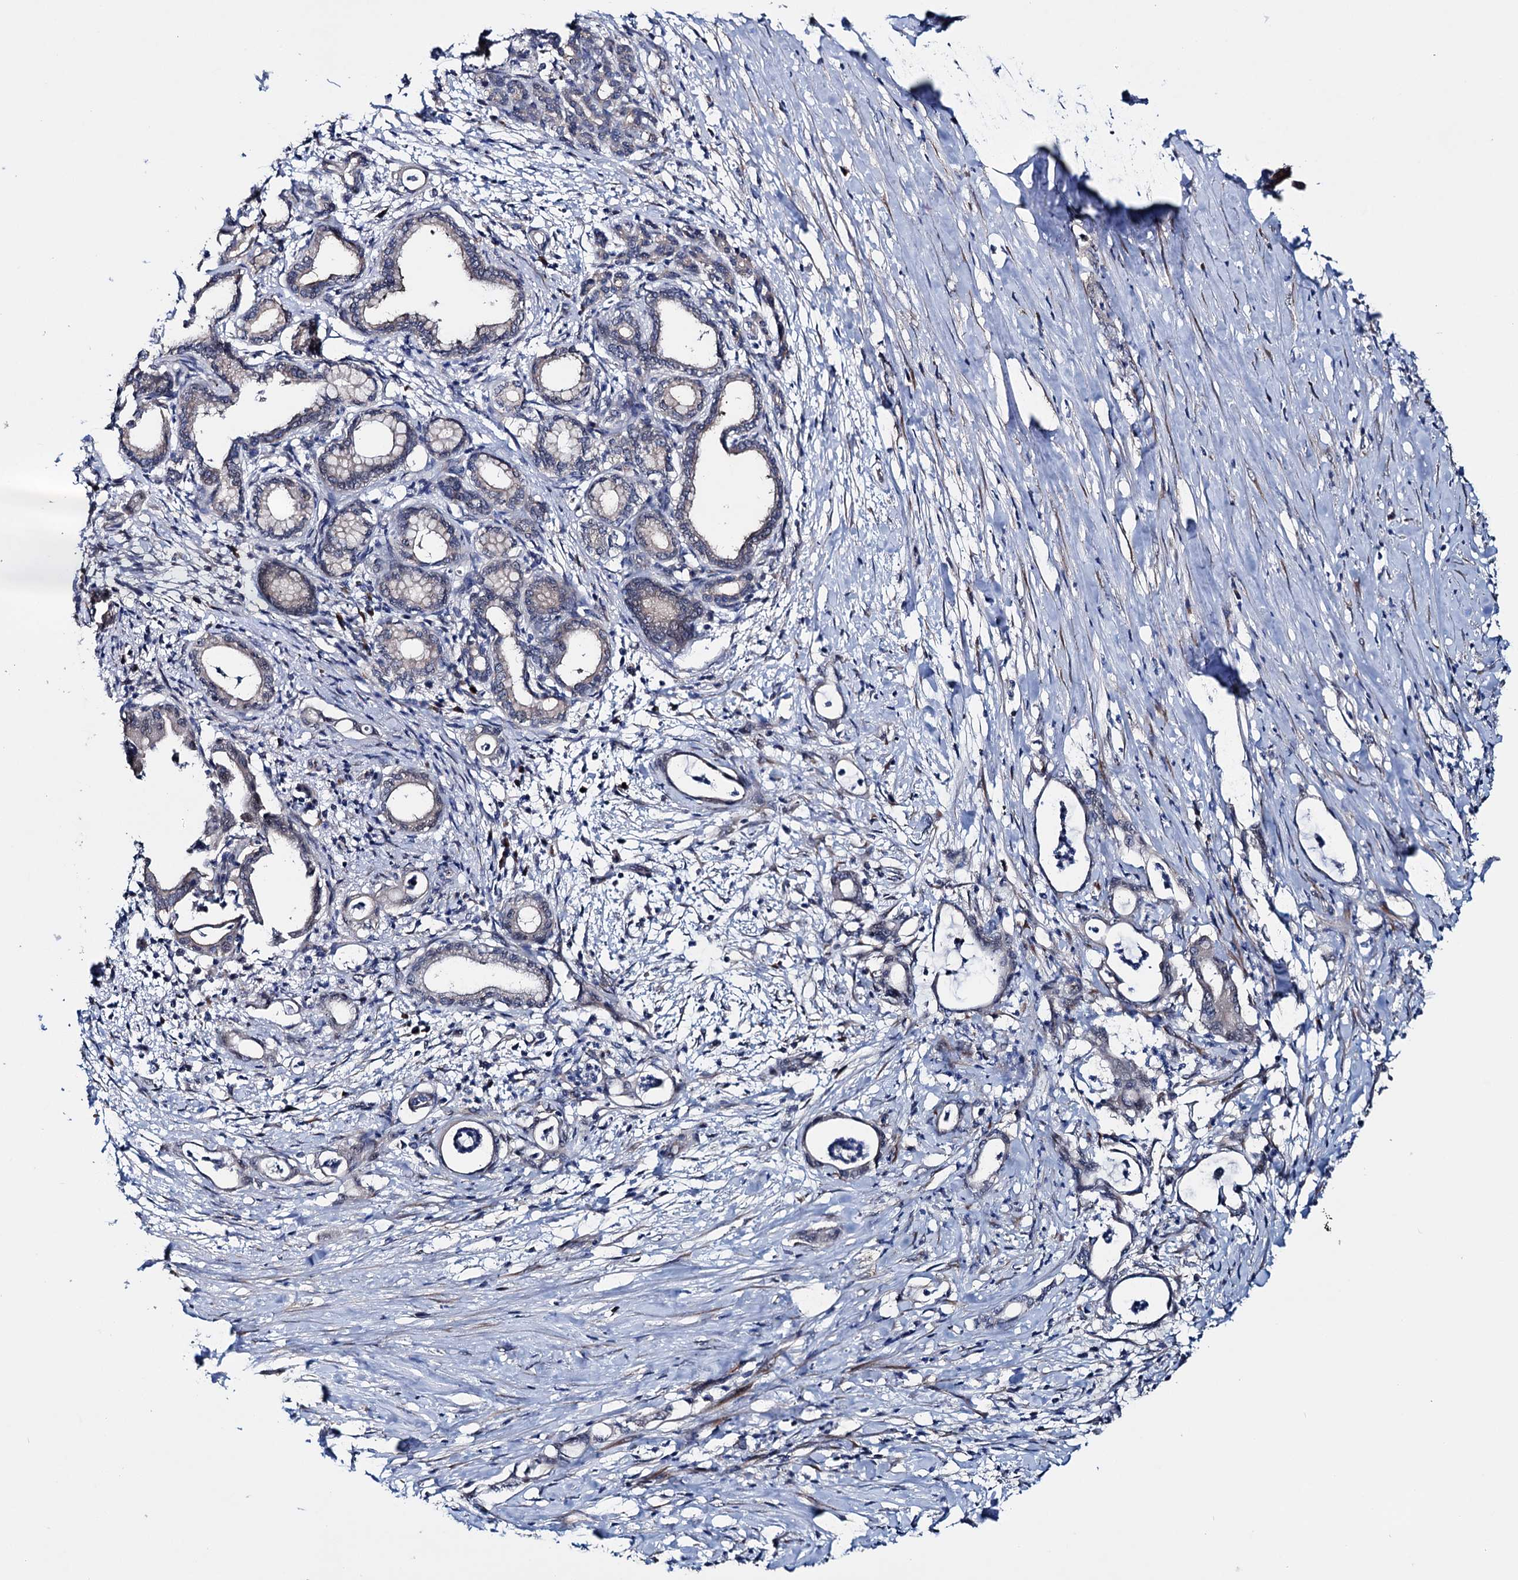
{"staining": {"intensity": "negative", "quantity": "none", "location": "none"}, "tissue": "pancreatic cancer", "cell_type": "Tumor cells", "image_type": "cancer", "snomed": [{"axis": "morphology", "description": "Adenocarcinoma, NOS"}, {"axis": "topography", "description": "Pancreas"}], "caption": "This is an immunohistochemistry photomicrograph of human pancreatic cancer (adenocarcinoma). There is no positivity in tumor cells.", "gene": "EYA4", "patient": {"sex": "female", "age": 55}}